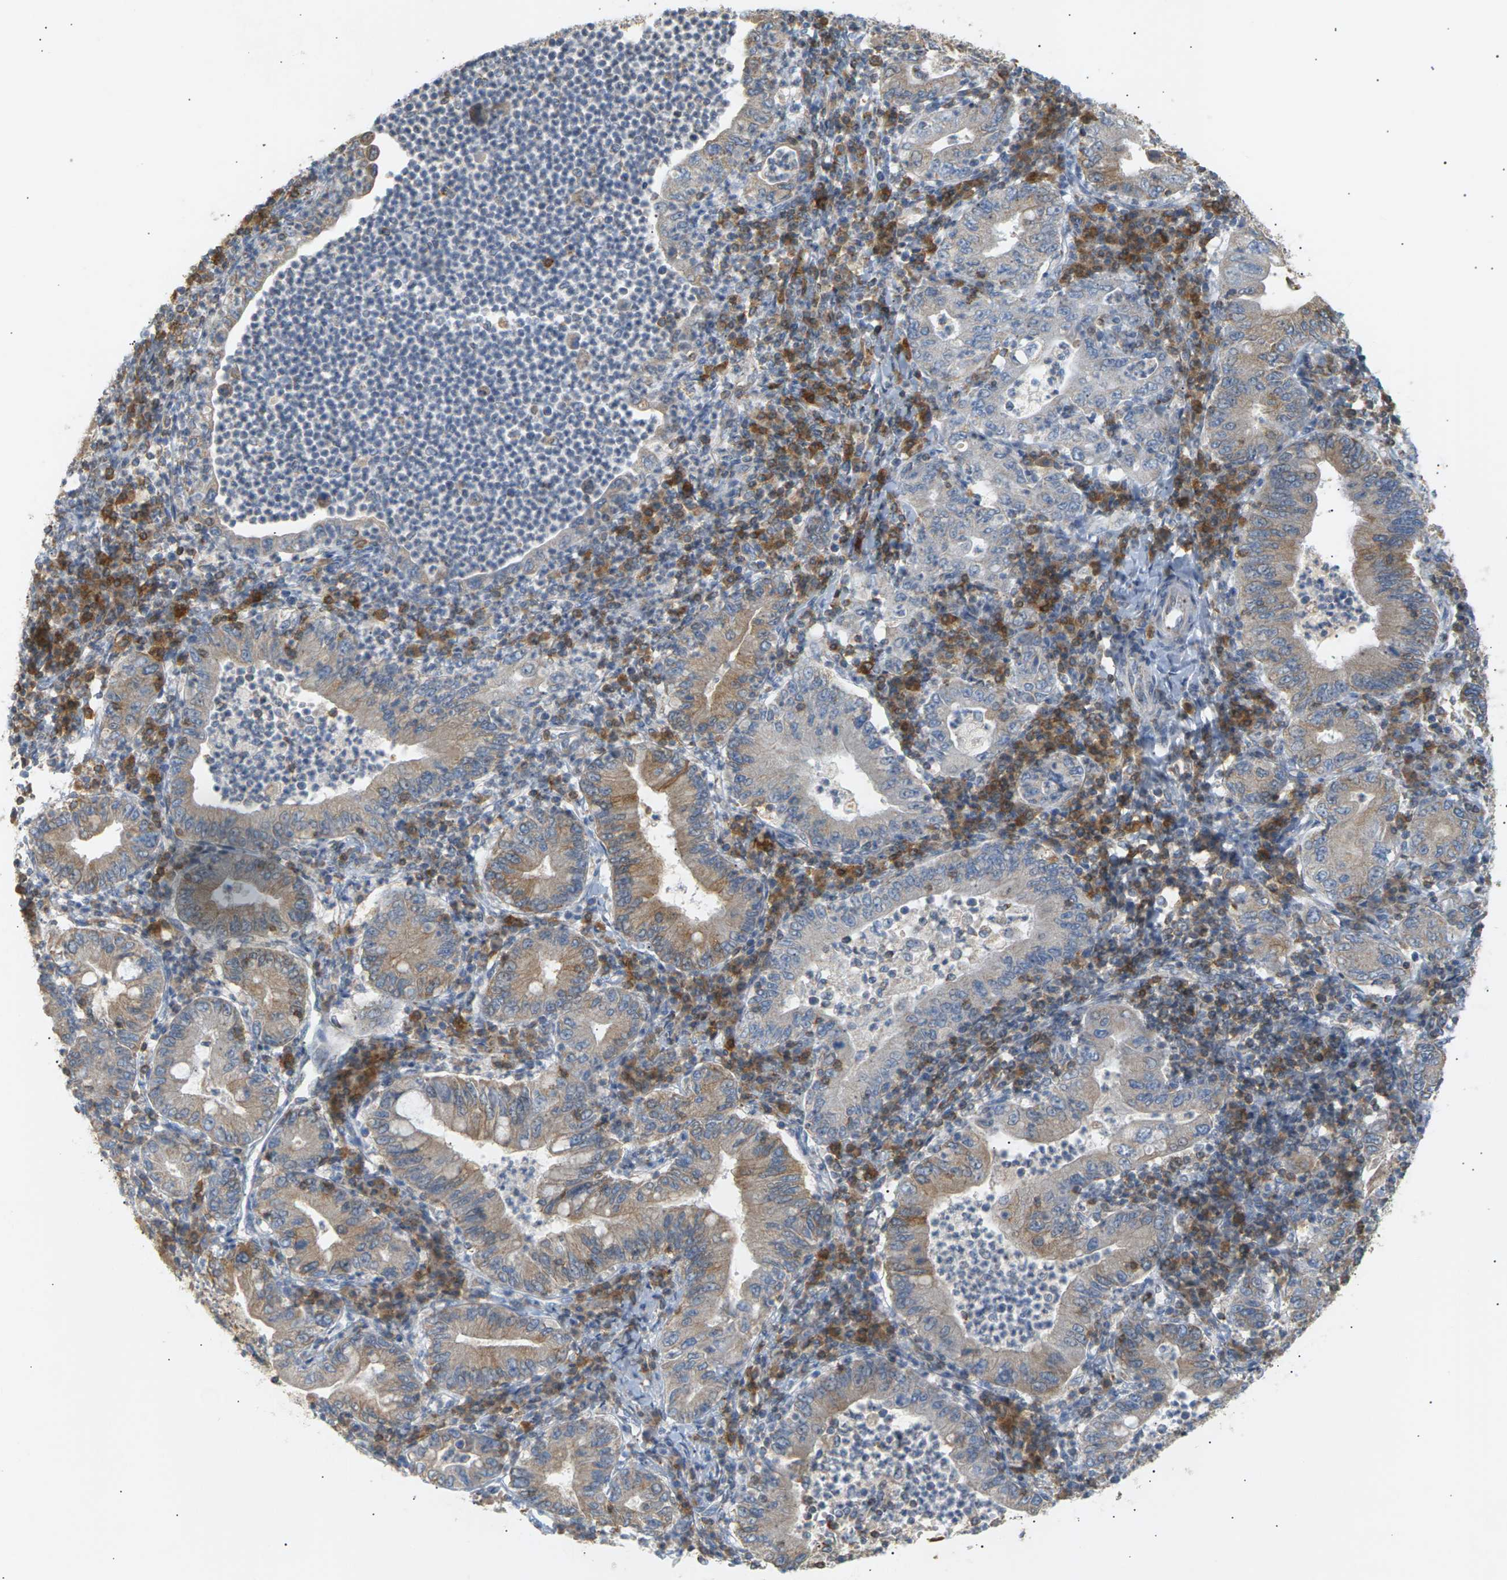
{"staining": {"intensity": "weak", "quantity": "25%-75%", "location": "cytoplasmic/membranous"}, "tissue": "stomach cancer", "cell_type": "Tumor cells", "image_type": "cancer", "snomed": [{"axis": "morphology", "description": "Normal tissue, NOS"}, {"axis": "morphology", "description": "Adenocarcinoma, NOS"}, {"axis": "topography", "description": "Esophagus"}, {"axis": "topography", "description": "Stomach, upper"}, {"axis": "topography", "description": "Peripheral nerve tissue"}], "caption": "DAB (3,3'-diaminobenzidine) immunohistochemical staining of adenocarcinoma (stomach) exhibits weak cytoplasmic/membranous protein positivity in about 25%-75% of tumor cells.", "gene": "LIME1", "patient": {"sex": "male", "age": 62}}